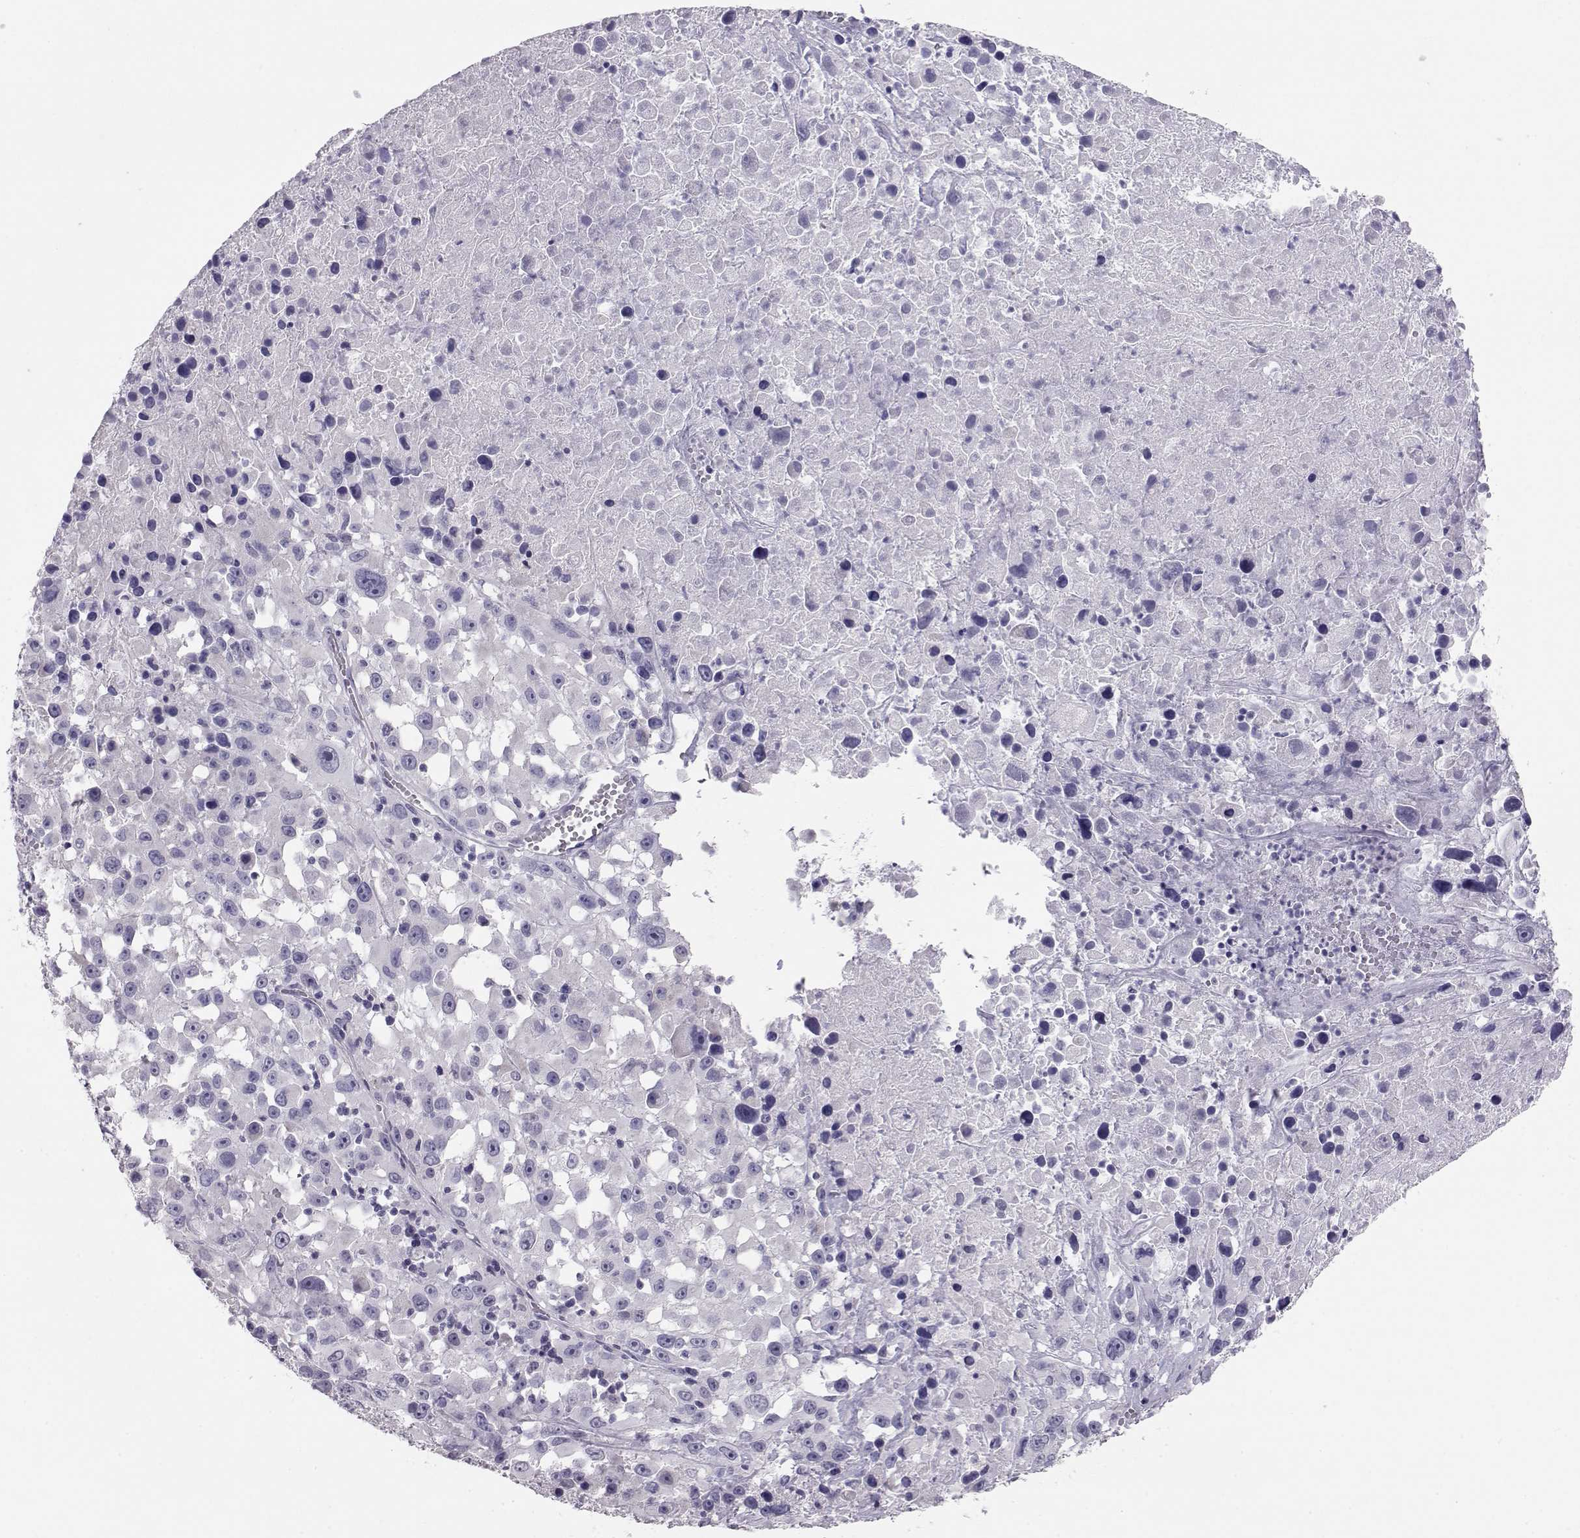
{"staining": {"intensity": "negative", "quantity": "none", "location": "none"}, "tissue": "melanoma", "cell_type": "Tumor cells", "image_type": "cancer", "snomed": [{"axis": "morphology", "description": "Malignant melanoma, Metastatic site"}, {"axis": "topography", "description": "Lymph node"}], "caption": "This is an immunohistochemistry (IHC) image of human melanoma. There is no staining in tumor cells.", "gene": "RD3", "patient": {"sex": "male", "age": 50}}